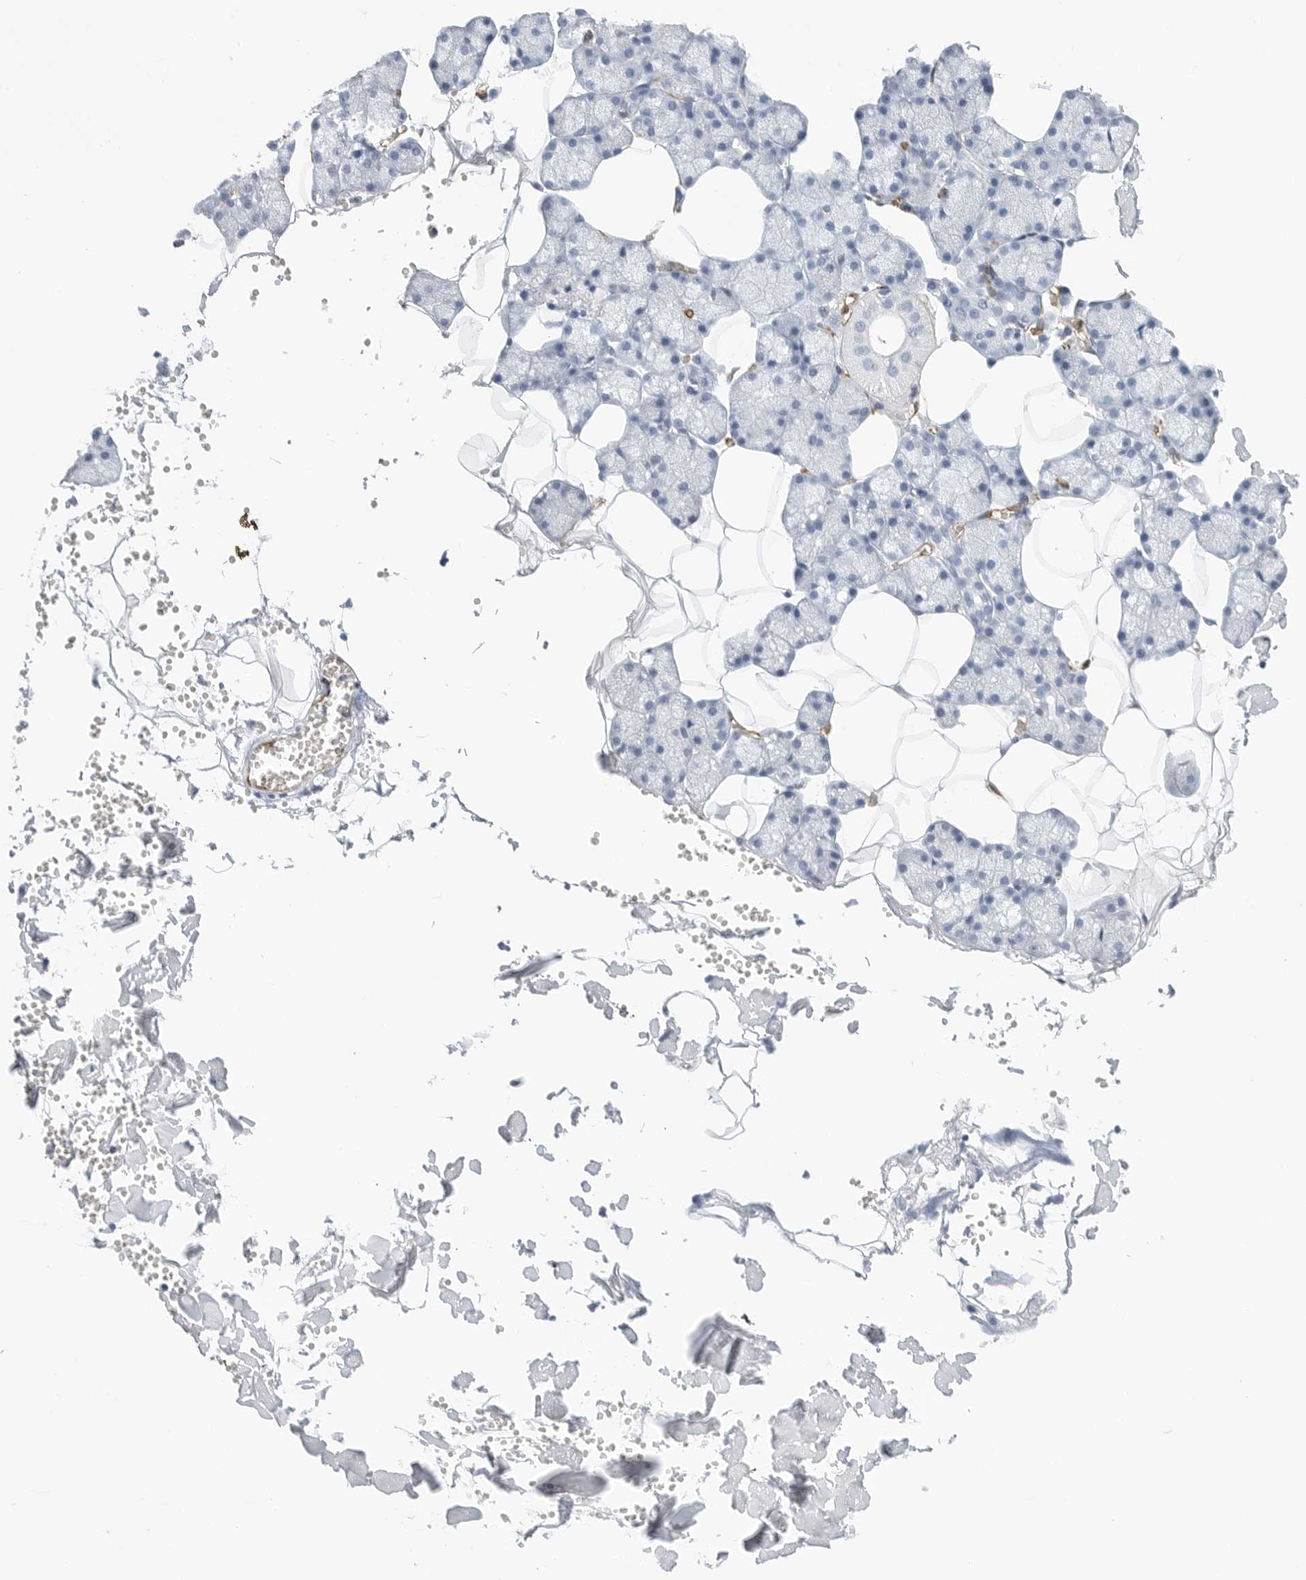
{"staining": {"intensity": "negative", "quantity": "none", "location": "none"}, "tissue": "salivary gland", "cell_type": "Glandular cells", "image_type": "normal", "snomed": [{"axis": "morphology", "description": "Normal tissue, NOS"}, {"axis": "topography", "description": "Salivary gland"}], "caption": "This micrograph is of unremarkable salivary gland stained with immunohistochemistry (IHC) to label a protein in brown with the nuclei are counter-stained blue. There is no expression in glandular cells.", "gene": "NES", "patient": {"sex": "male", "age": 62}}